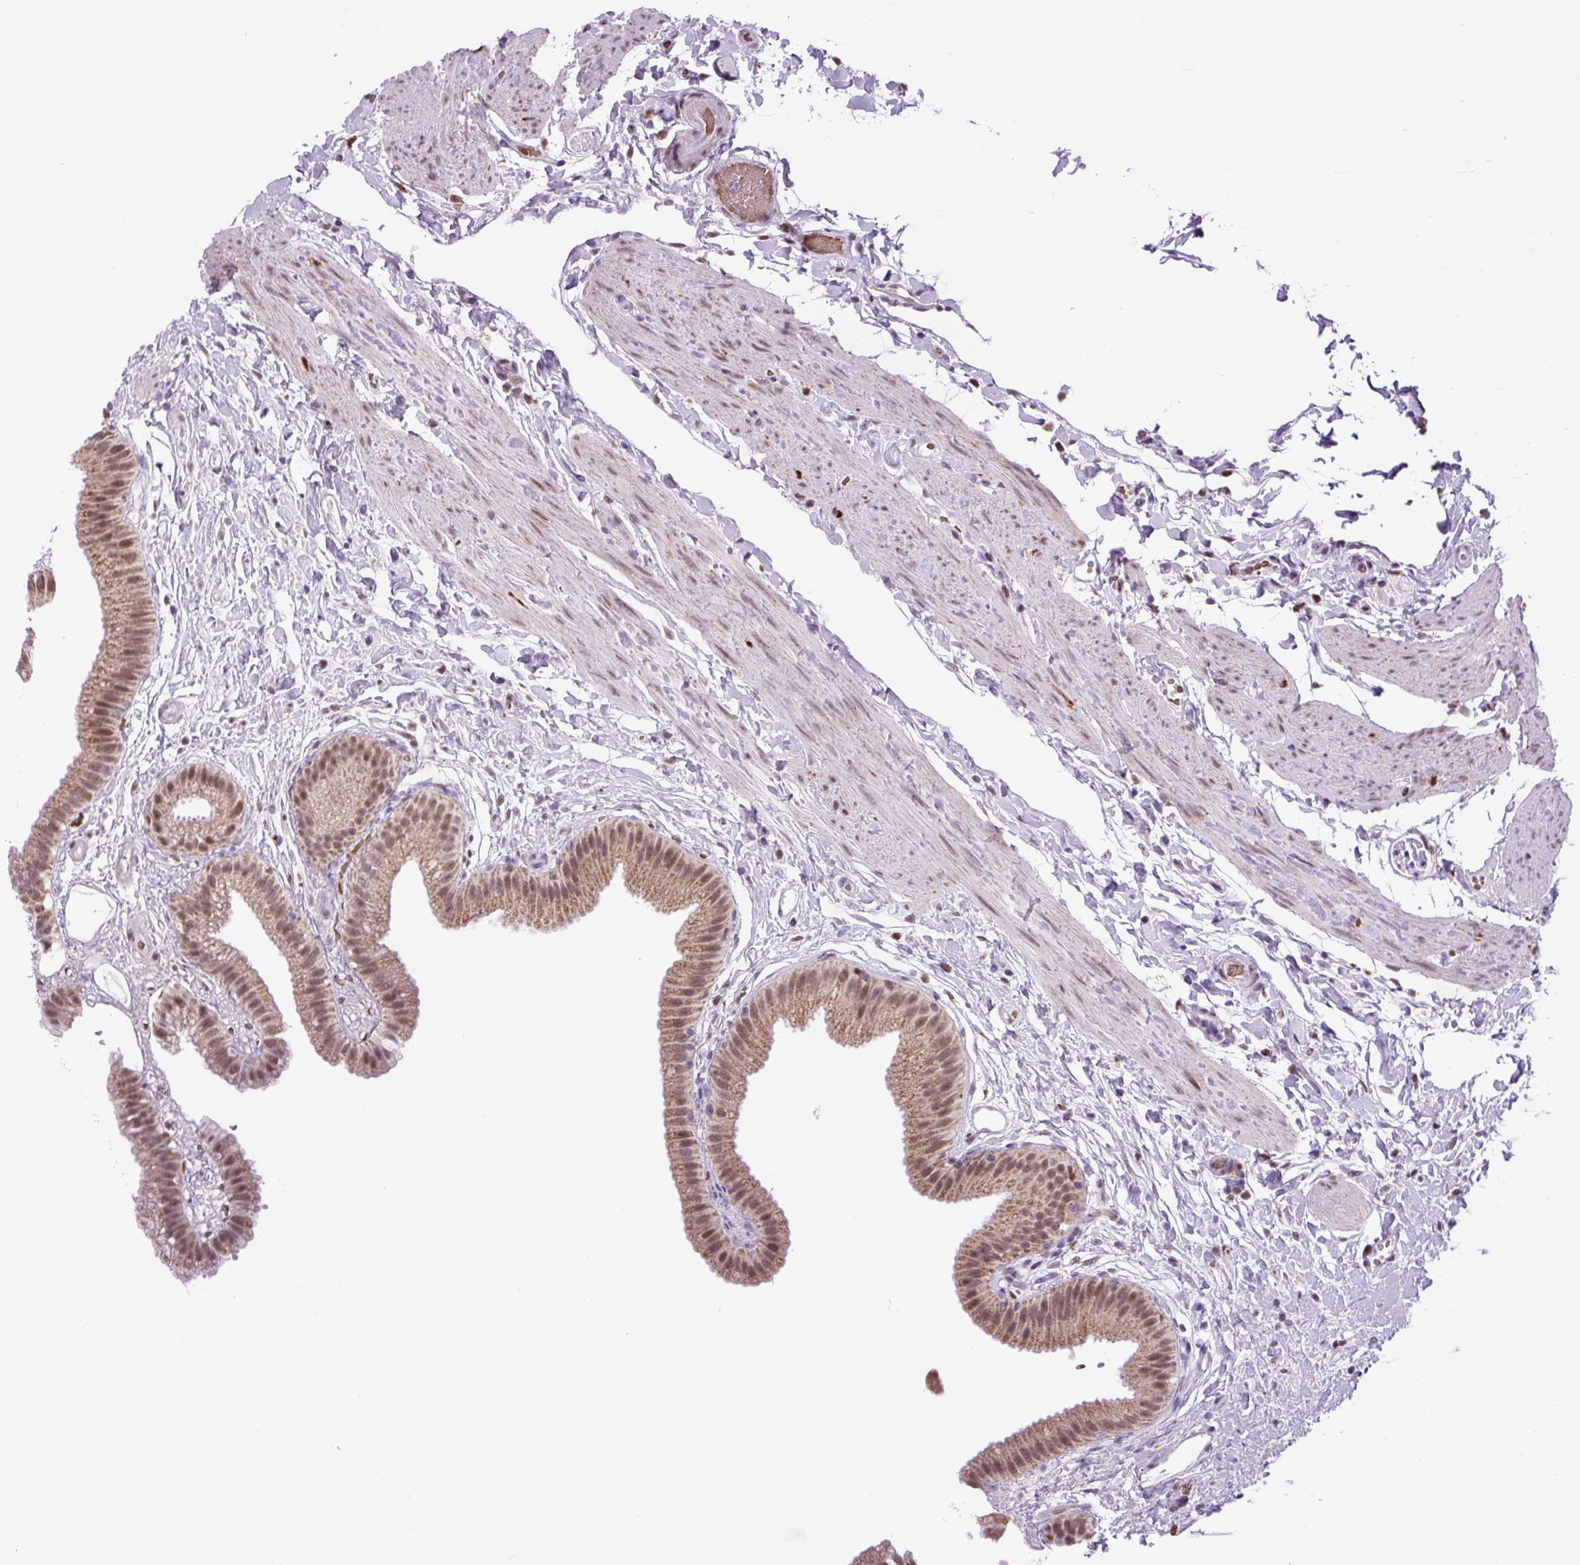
{"staining": {"intensity": "moderate", "quantity": ">75%", "location": "cytoplasmic/membranous,nuclear"}, "tissue": "gallbladder", "cell_type": "Glandular cells", "image_type": "normal", "snomed": [{"axis": "morphology", "description": "Normal tissue, NOS"}, {"axis": "topography", "description": "Gallbladder"}], "caption": "Human gallbladder stained for a protein (brown) exhibits moderate cytoplasmic/membranous,nuclear positive positivity in about >75% of glandular cells.", "gene": "SCO2", "patient": {"sex": "female", "age": 63}}